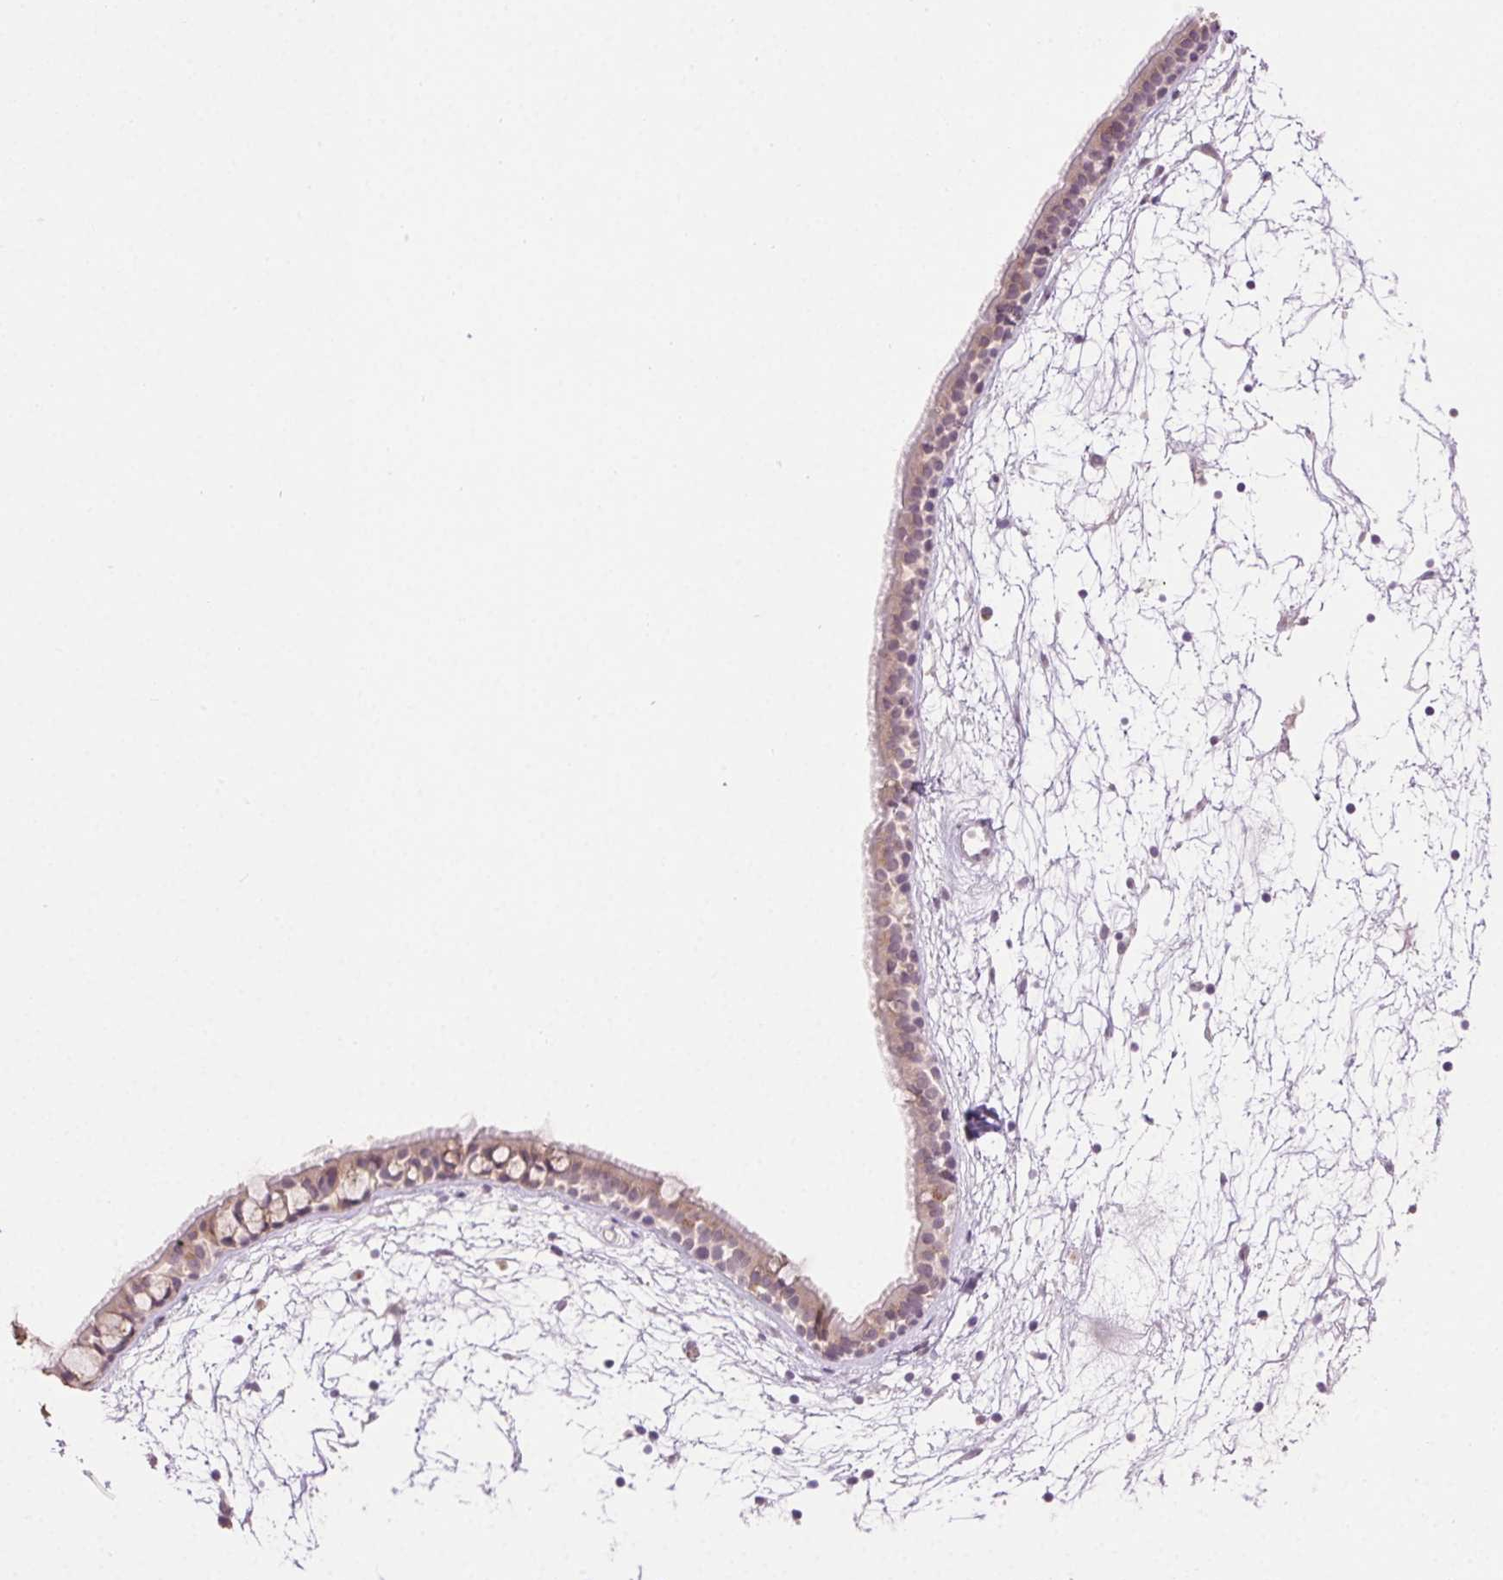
{"staining": {"intensity": "weak", "quantity": "25%-75%", "location": "cytoplasmic/membranous"}, "tissue": "nasopharynx", "cell_type": "Respiratory epithelial cells", "image_type": "normal", "snomed": [{"axis": "morphology", "description": "Normal tissue, NOS"}, {"axis": "topography", "description": "Nasopharynx"}], "caption": "This micrograph exhibits immunohistochemistry staining of benign nasopharynx, with low weak cytoplasmic/membranous expression in about 25%-75% of respiratory epithelial cells.", "gene": "CLDN10", "patient": {"sex": "male", "age": 68}}